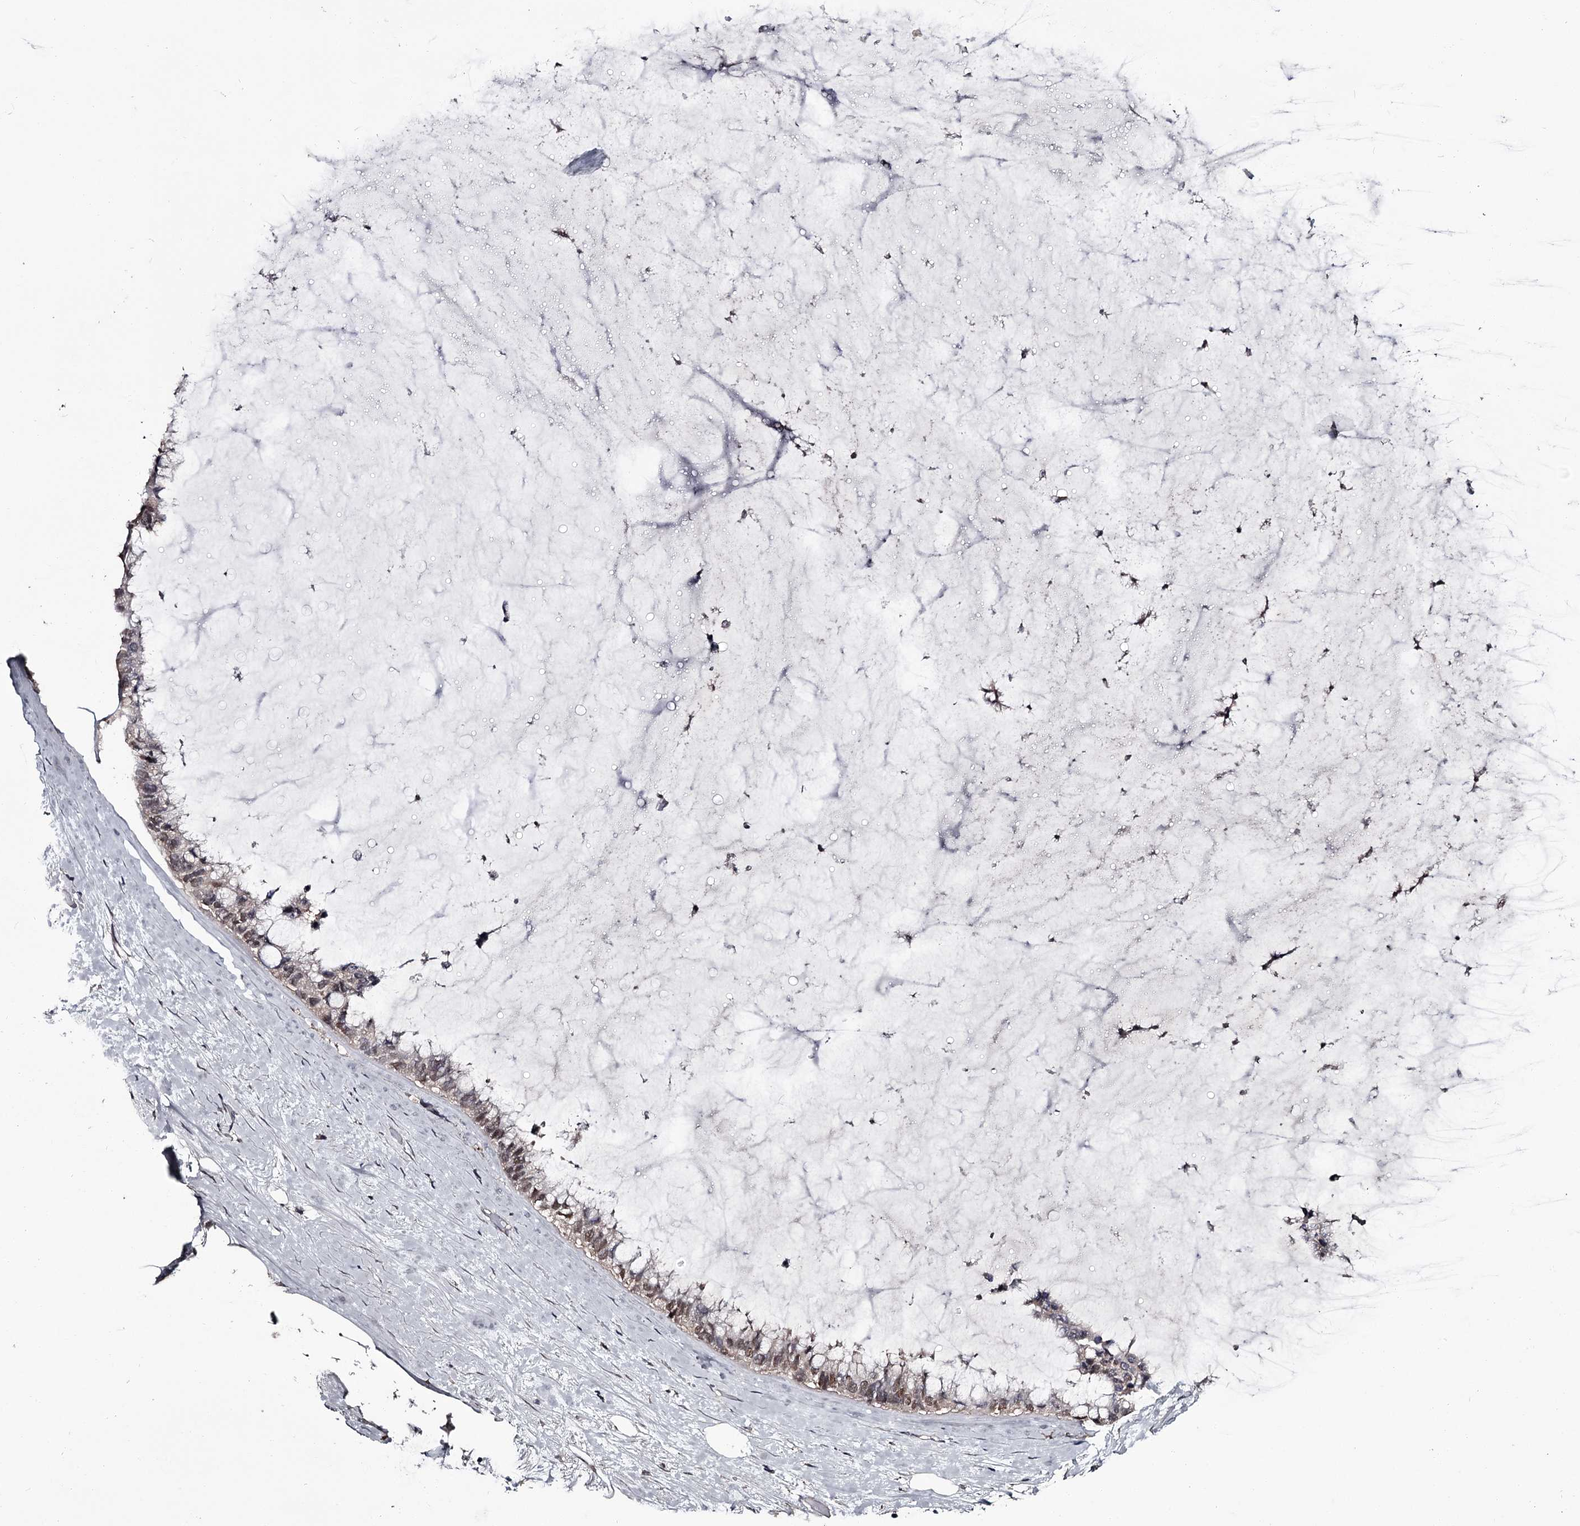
{"staining": {"intensity": "moderate", "quantity": "<25%", "location": "nuclear"}, "tissue": "ovarian cancer", "cell_type": "Tumor cells", "image_type": "cancer", "snomed": [{"axis": "morphology", "description": "Cystadenocarcinoma, mucinous, NOS"}, {"axis": "topography", "description": "Ovary"}], "caption": "Ovarian cancer stained with a protein marker exhibits moderate staining in tumor cells.", "gene": "PRPF40B", "patient": {"sex": "female", "age": 39}}